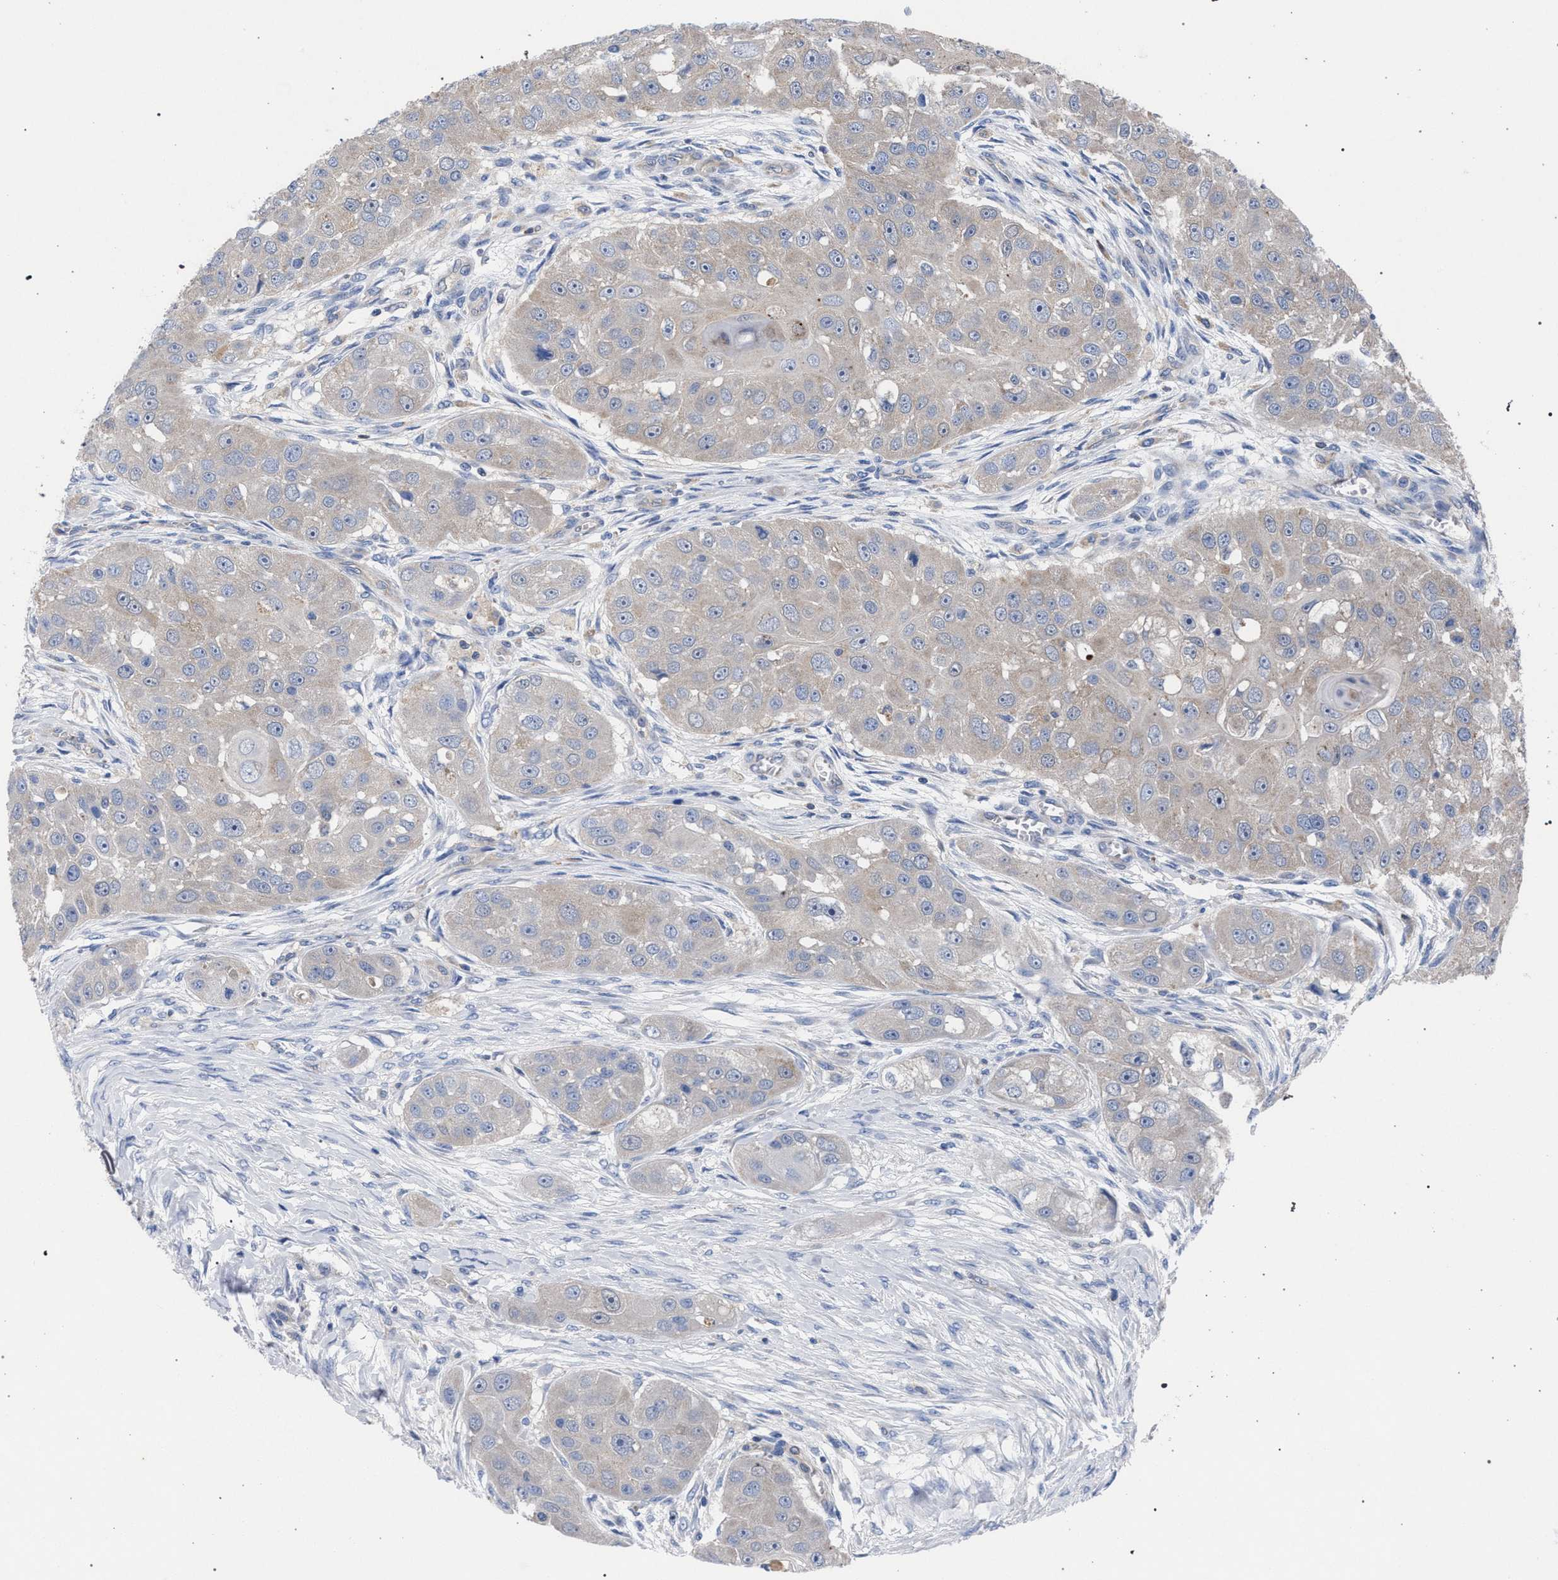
{"staining": {"intensity": "negative", "quantity": "none", "location": "none"}, "tissue": "head and neck cancer", "cell_type": "Tumor cells", "image_type": "cancer", "snomed": [{"axis": "morphology", "description": "Normal tissue, NOS"}, {"axis": "morphology", "description": "Squamous cell carcinoma, NOS"}, {"axis": "topography", "description": "Skeletal muscle"}, {"axis": "topography", "description": "Head-Neck"}], "caption": "Protein analysis of head and neck cancer demonstrates no significant expression in tumor cells.", "gene": "GMPR", "patient": {"sex": "male", "age": 51}}